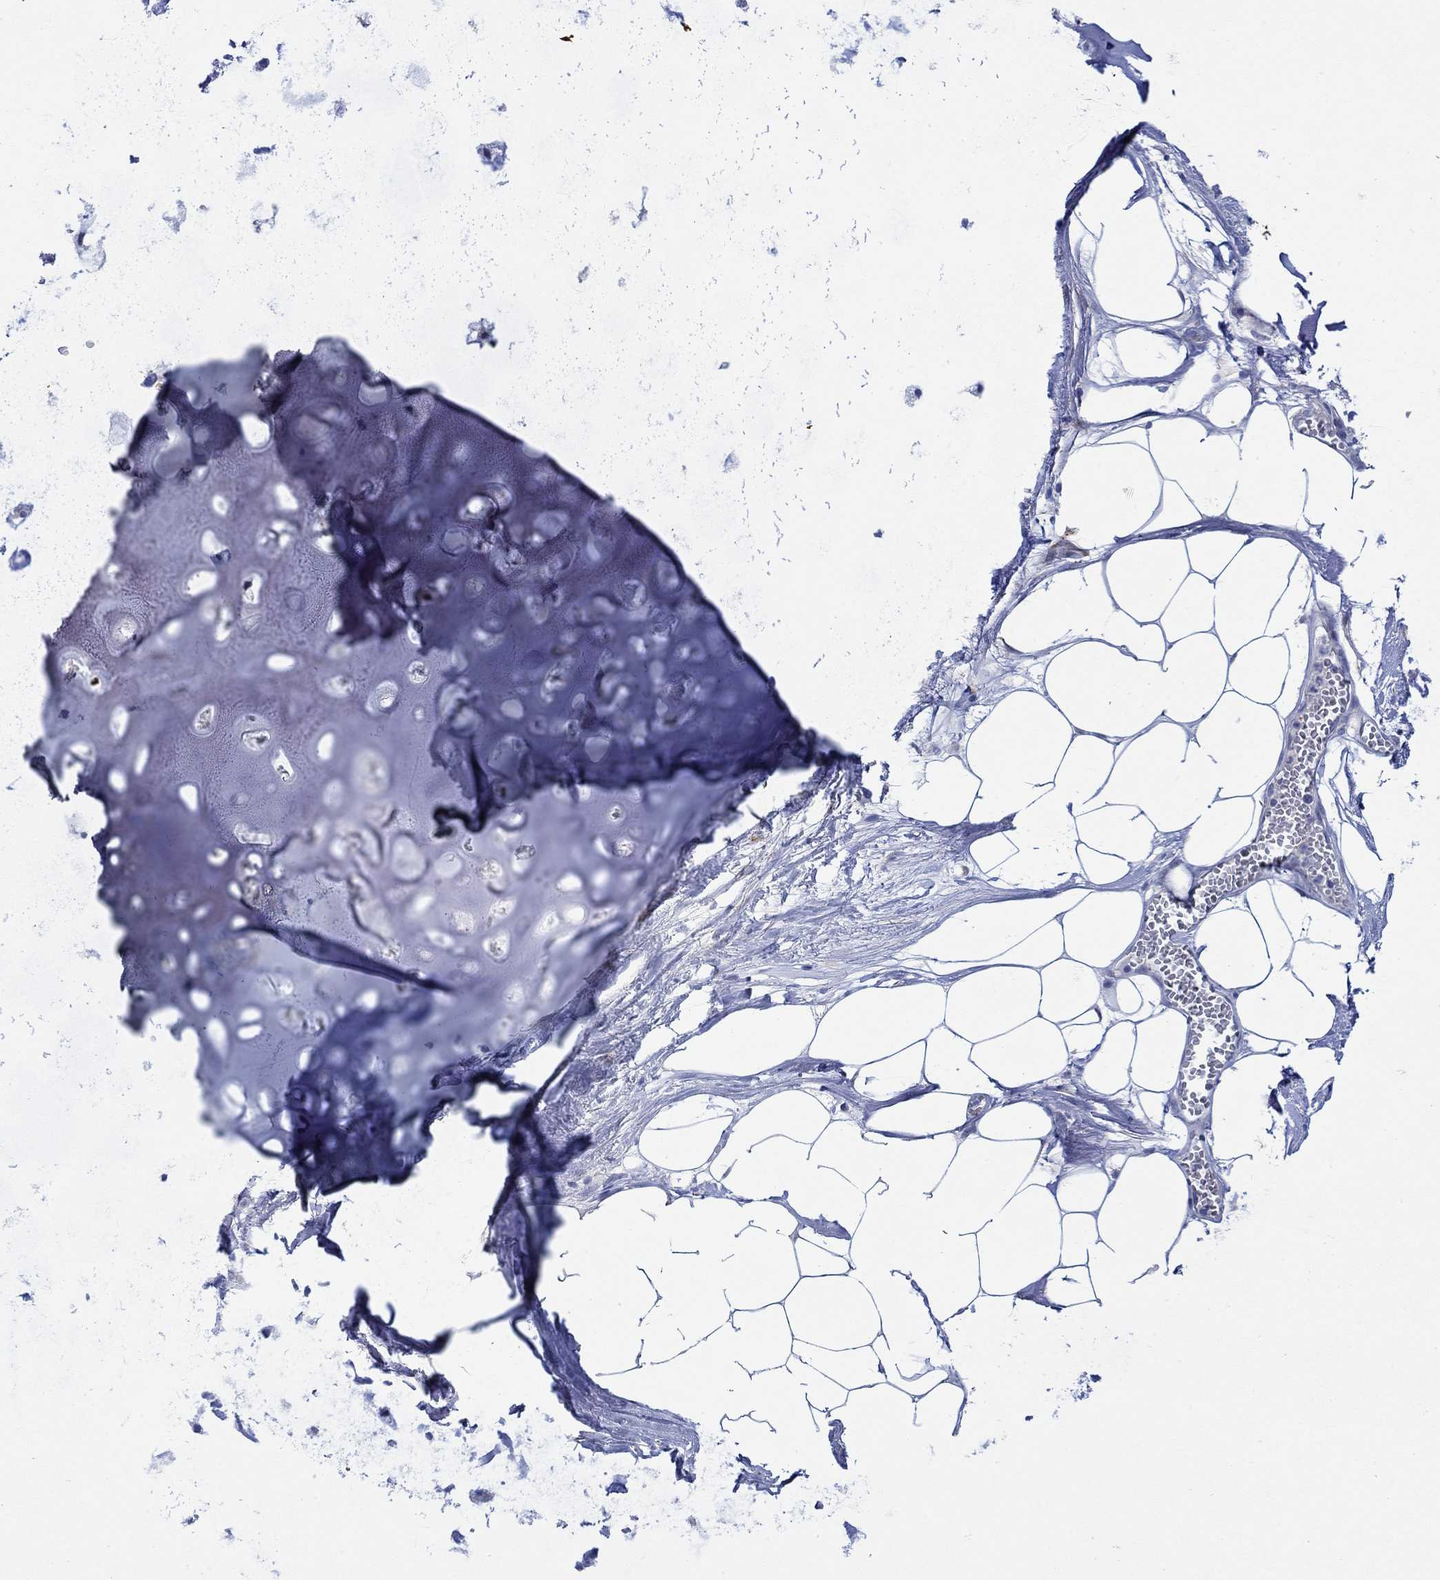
{"staining": {"intensity": "negative", "quantity": "none", "location": "none"}, "tissue": "adipose tissue", "cell_type": "Adipocytes", "image_type": "normal", "snomed": [{"axis": "morphology", "description": "Normal tissue, NOS"}, {"axis": "morphology", "description": "Squamous cell carcinoma, NOS"}, {"axis": "topography", "description": "Cartilage tissue"}, {"axis": "topography", "description": "Lung"}], "caption": "Immunohistochemistry of unremarkable adipose tissue exhibits no expression in adipocytes. (Stains: DAB (3,3'-diaminobenzidine) immunohistochemistry with hematoxylin counter stain, Microscopy: brightfield microscopy at high magnification).", "gene": "KSR2", "patient": {"sex": "male", "age": 66}}